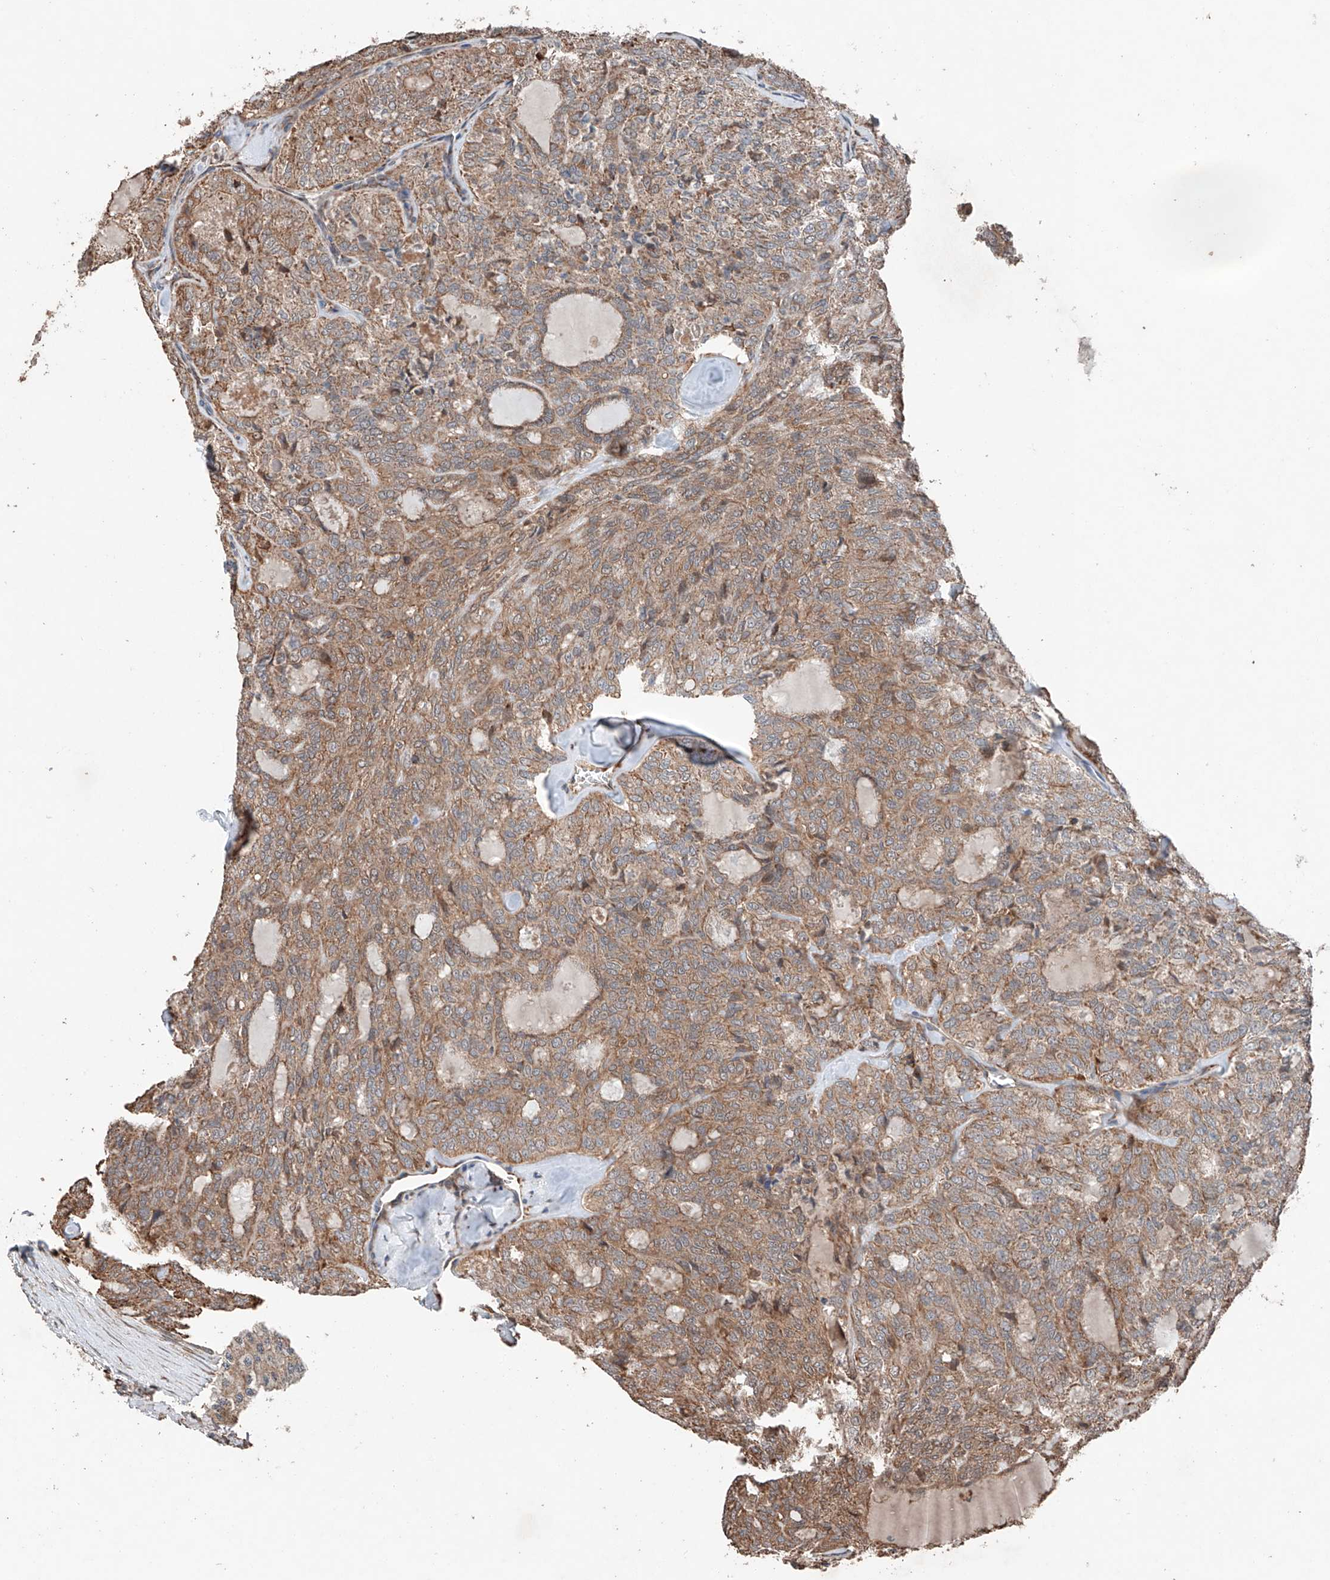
{"staining": {"intensity": "moderate", "quantity": ">75%", "location": "cytoplasmic/membranous"}, "tissue": "thyroid cancer", "cell_type": "Tumor cells", "image_type": "cancer", "snomed": [{"axis": "morphology", "description": "Follicular adenoma carcinoma, NOS"}, {"axis": "topography", "description": "Thyroid gland"}], "caption": "Follicular adenoma carcinoma (thyroid) stained with a brown dye exhibits moderate cytoplasmic/membranous positive staining in about >75% of tumor cells.", "gene": "AP4B1", "patient": {"sex": "male", "age": 75}}